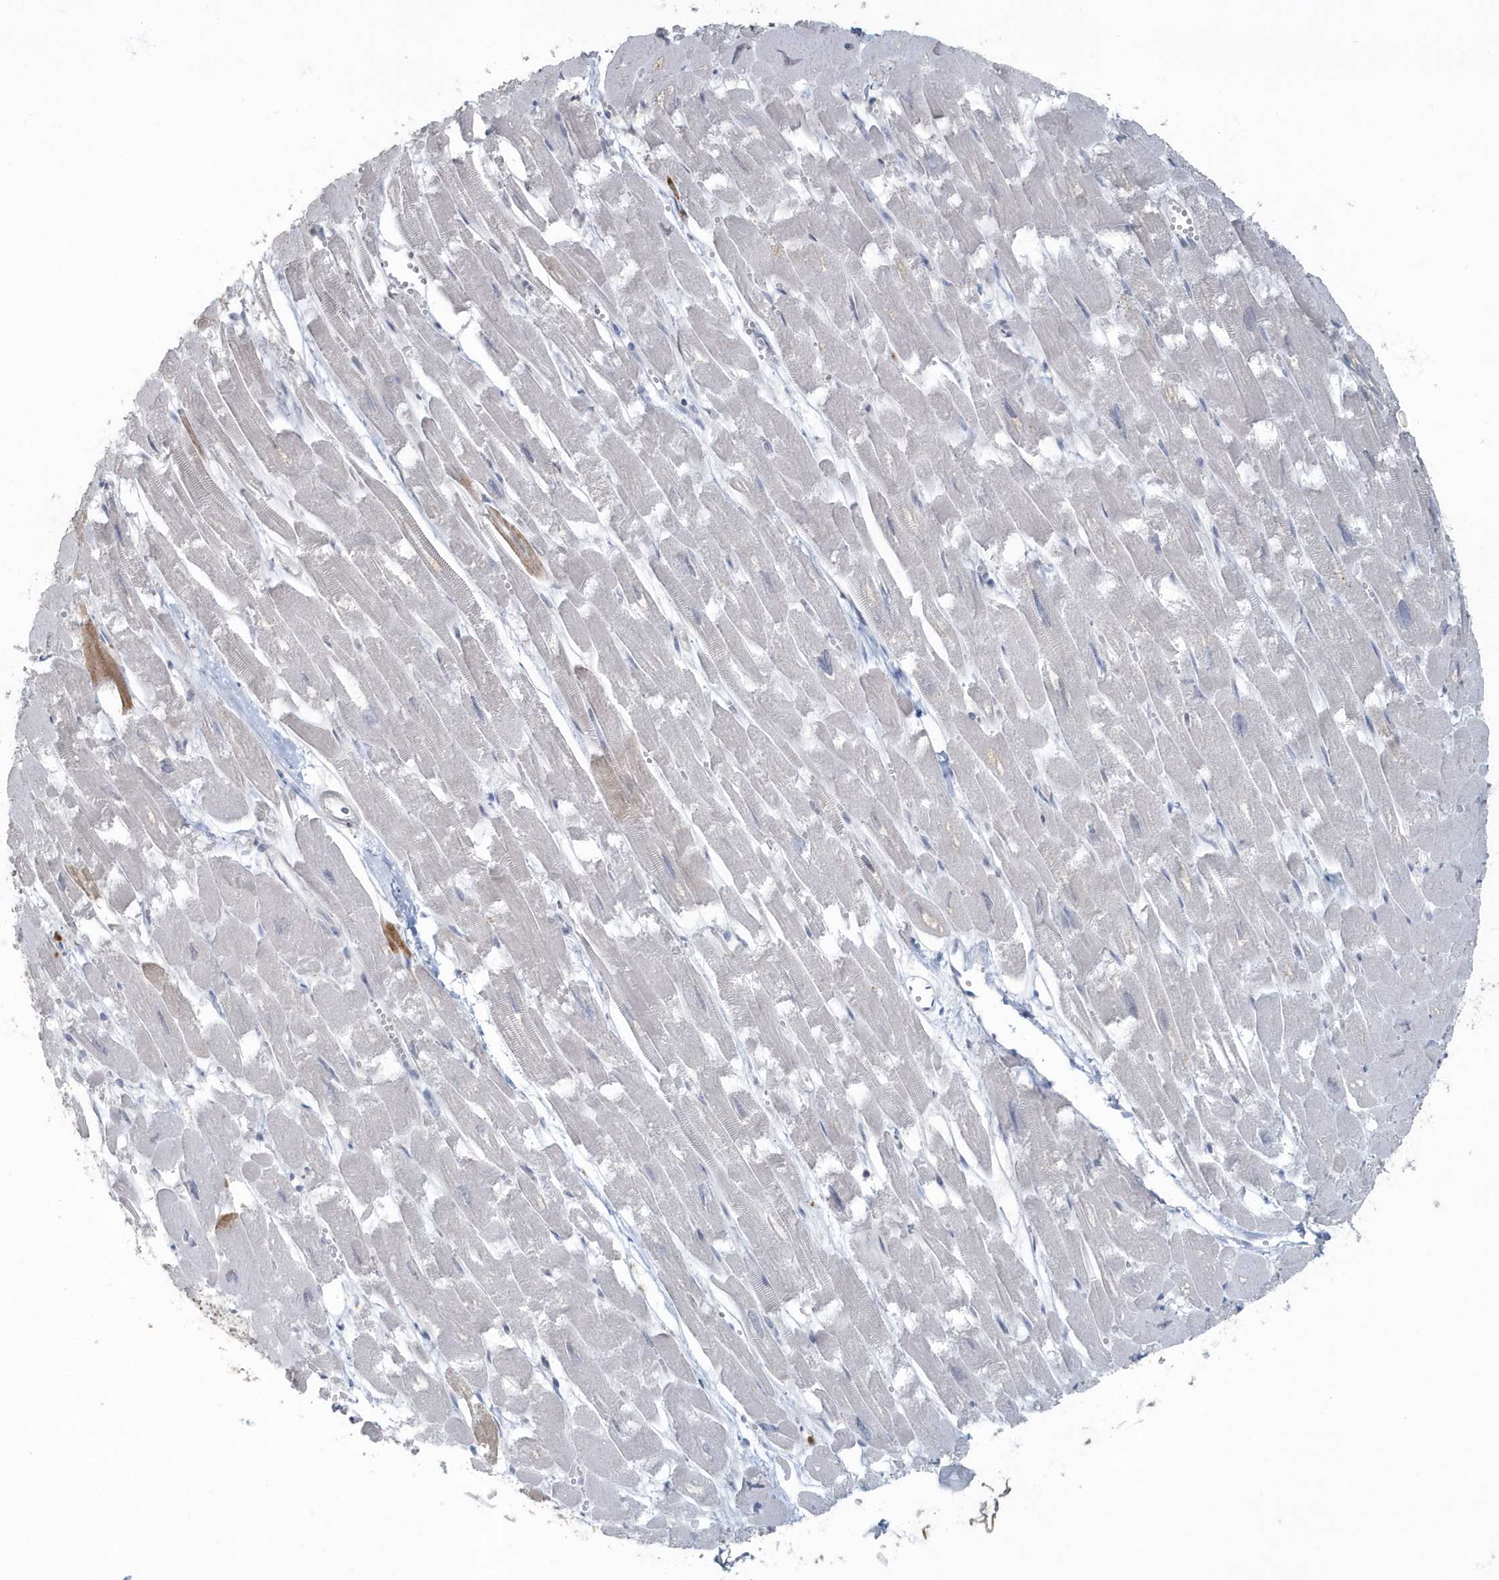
{"staining": {"intensity": "moderate", "quantity": "<25%", "location": "cytoplasmic/membranous"}, "tissue": "heart muscle", "cell_type": "Cardiomyocytes", "image_type": "normal", "snomed": [{"axis": "morphology", "description": "Normal tissue, NOS"}, {"axis": "topography", "description": "Heart"}], "caption": "The micrograph demonstrates immunohistochemical staining of unremarkable heart muscle. There is moderate cytoplasmic/membranous expression is present in about <25% of cardiomyocytes.", "gene": "MYOT", "patient": {"sex": "male", "age": 54}}